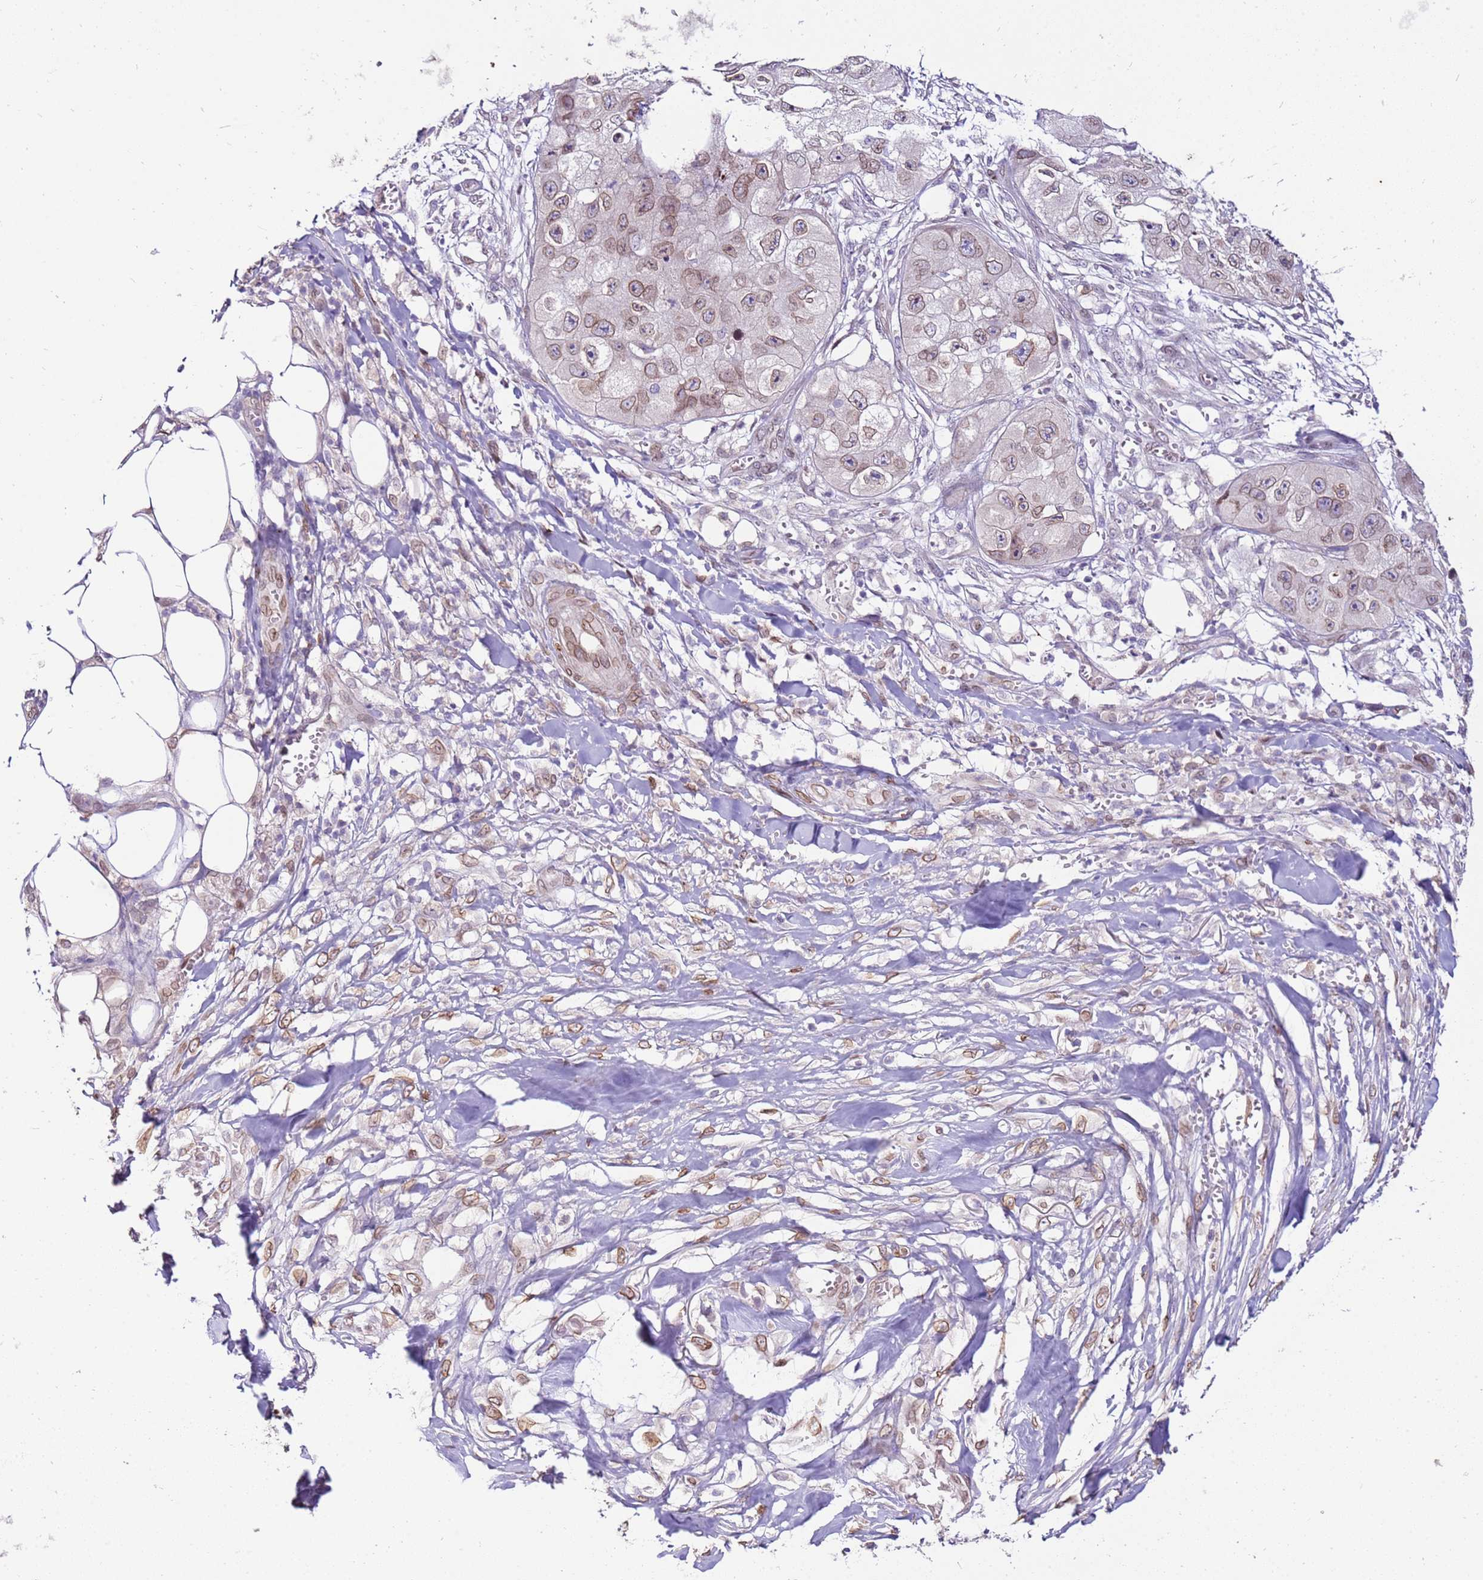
{"staining": {"intensity": "weak", "quantity": "25%-75%", "location": "cytoplasmic/membranous,nuclear"}, "tissue": "skin cancer", "cell_type": "Tumor cells", "image_type": "cancer", "snomed": [{"axis": "morphology", "description": "Squamous cell carcinoma, NOS"}, {"axis": "topography", "description": "Skin"}, {"axis": "topography", "description": "Subcutis"}], "caption": "A photomicrograph of skin cancer (squamous cell carcinoma) stained for a protein displays weak cytoplasmic/membranous and nuclear brown staining in tumor cells. The staining was performed using DAB, with brown indicating positive protein expression. Nuclei are stained blue with hematoxylin.", "gene": "TMEM47", "patient": {"sex": "male", "age": 73}}